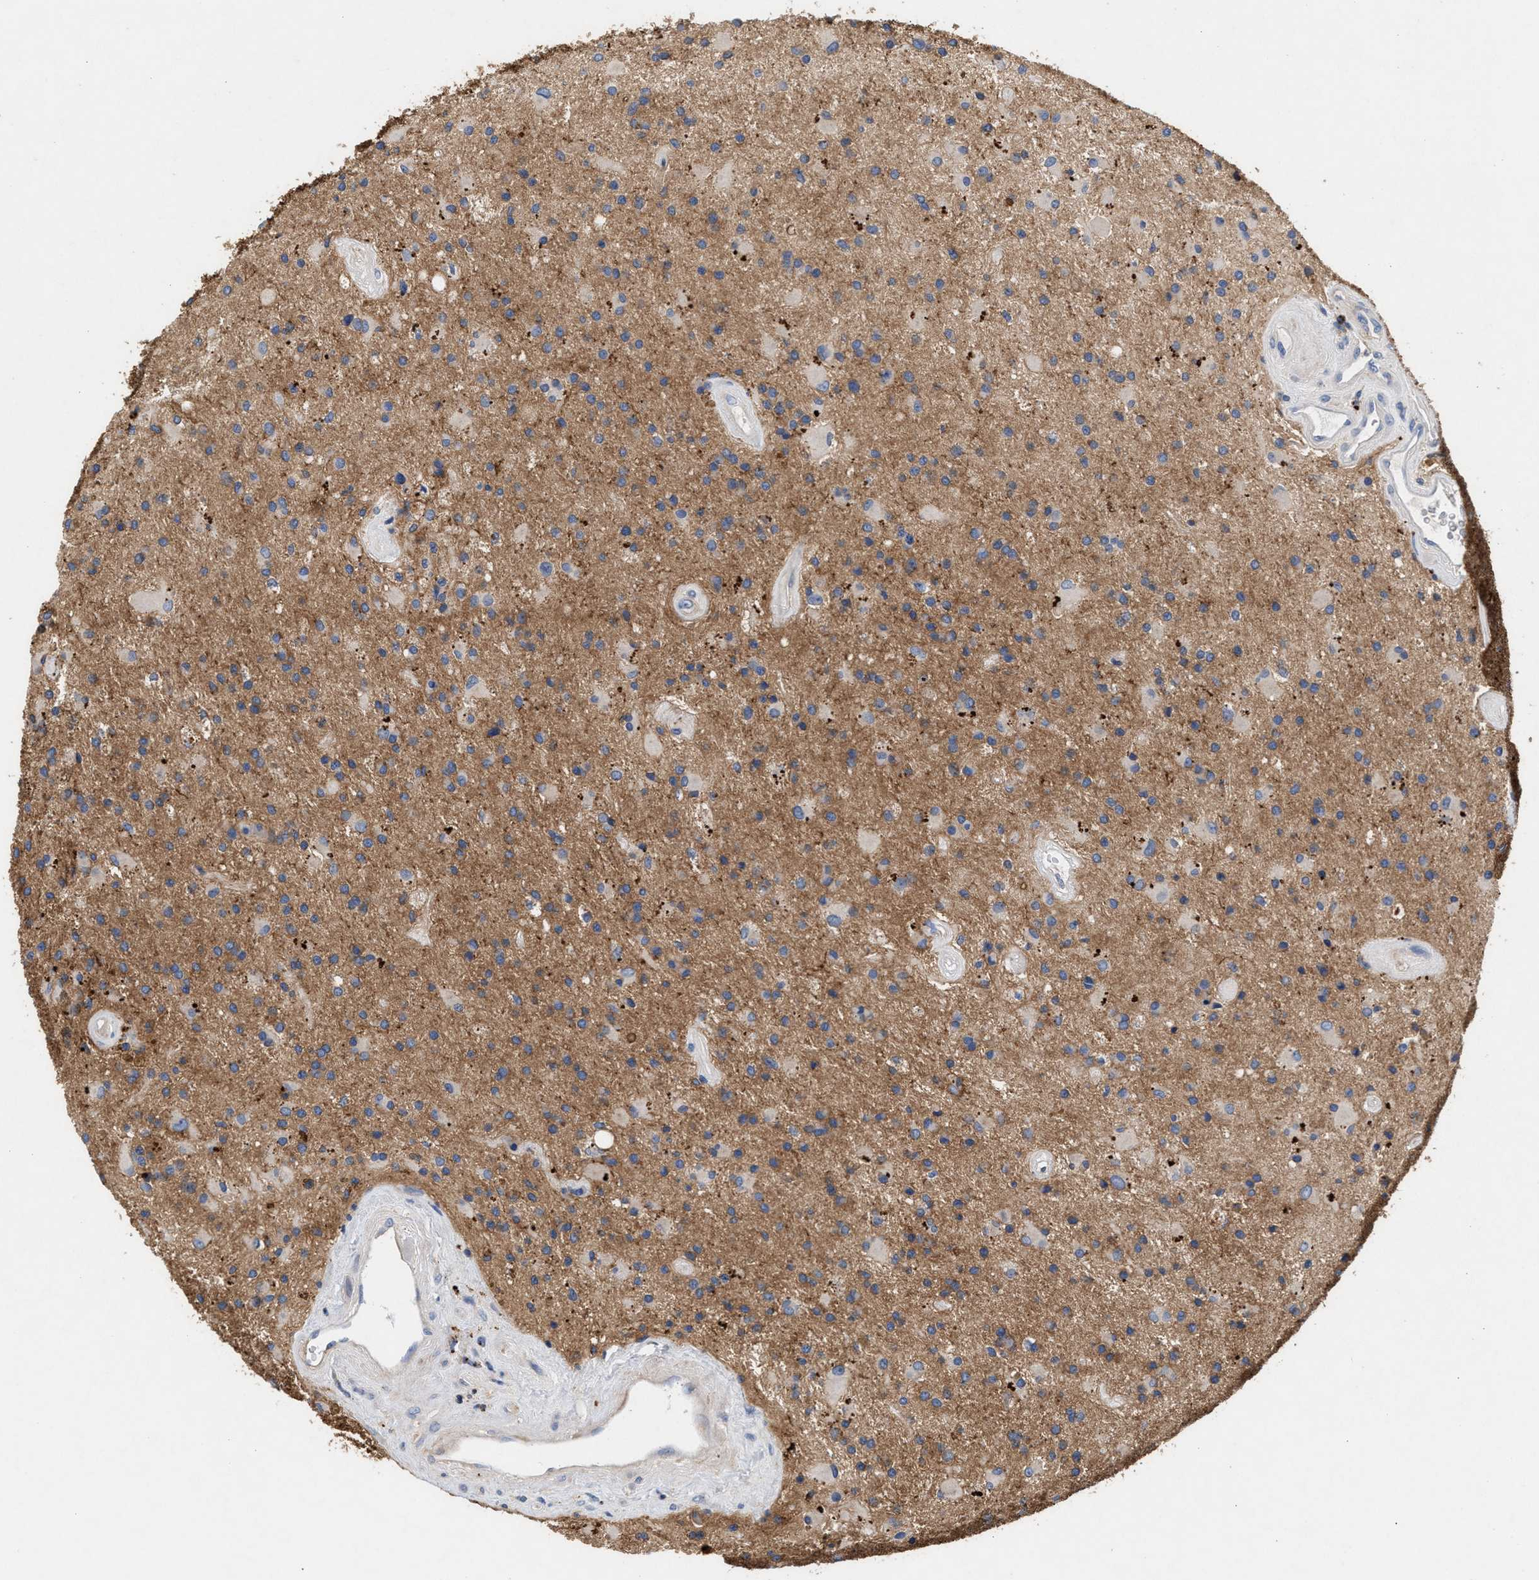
{"staining": {"intensity": "weak", "quantity": "25%-75%", "location": "cytoplasmic/membranous"}, "tissue": "glioma", "cell_type": "Tumor cells", "image_type": "cancer", "snomed": [{"axis": "morphology", "description": "Glioma, malignant, Low grade"}, {"axis": "topography", "description": "Brain"}], "caption": "Glioma was stained to show a protein in brown. There is low levels of weak cytoplasmic/membranous staining in approximately 25%-75% of tumor cells.", "gene": "GNAI3", "patient": {"sex": "male", "age": 58}}